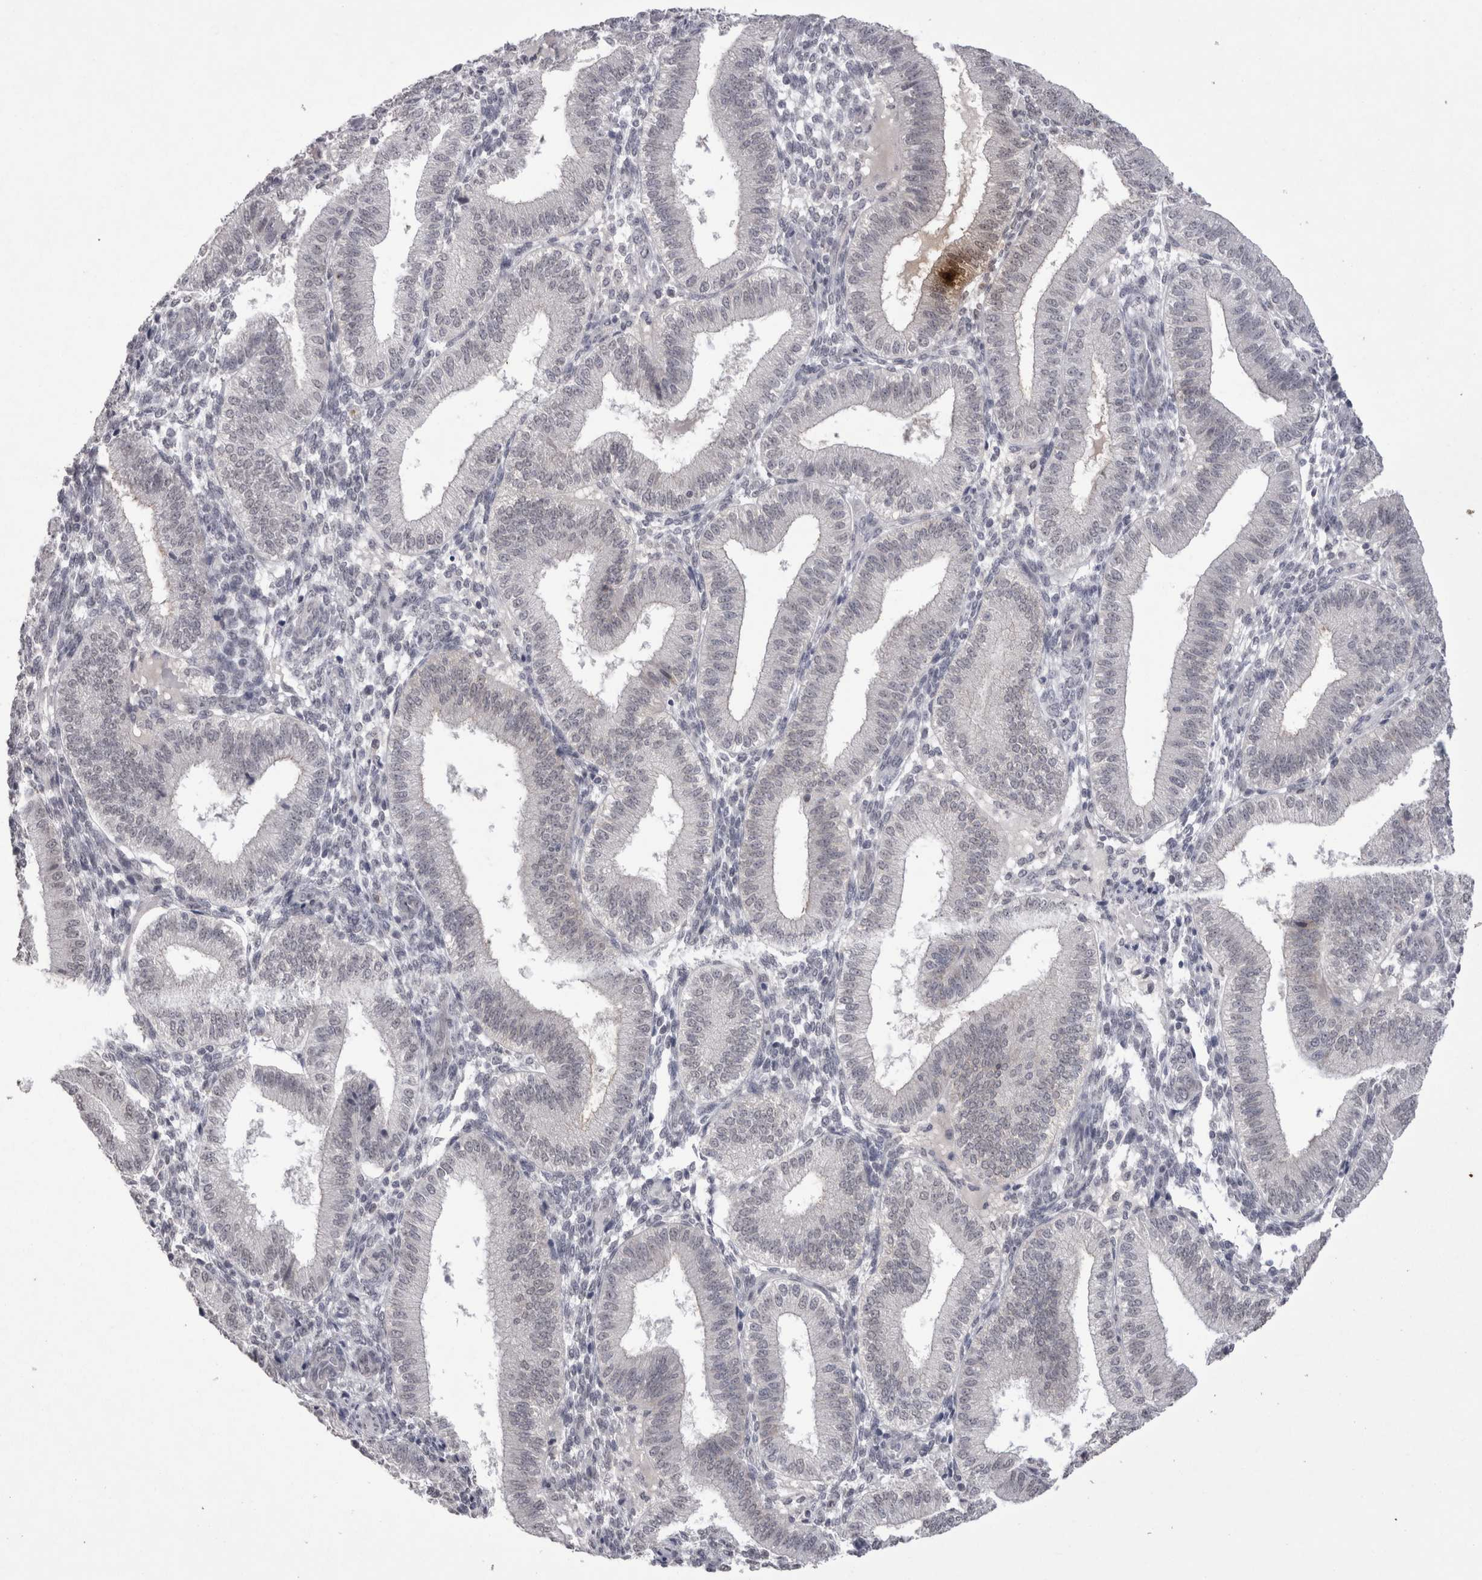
{"staining": {"intensity": "negative", "quantity": "none", "location": "none"}, "tissue": "endometrium", "cell_type": "Cells in endometrial stroma", "image_type": "normal", "snomed": [{"axis": "morphology", "description": "Normal tissue, NOS"}, {"axis": "topography", "description": "Endometrium"}], "caption": "Immunohistochemistry (IHC) histopathology image of unremarkable endometrium: human endometrium stained with DAB shows no significant protein expression in cells in endometrial stroma.", "gene": "DDX4", "patient": {"sex": "female", "age": 39}}